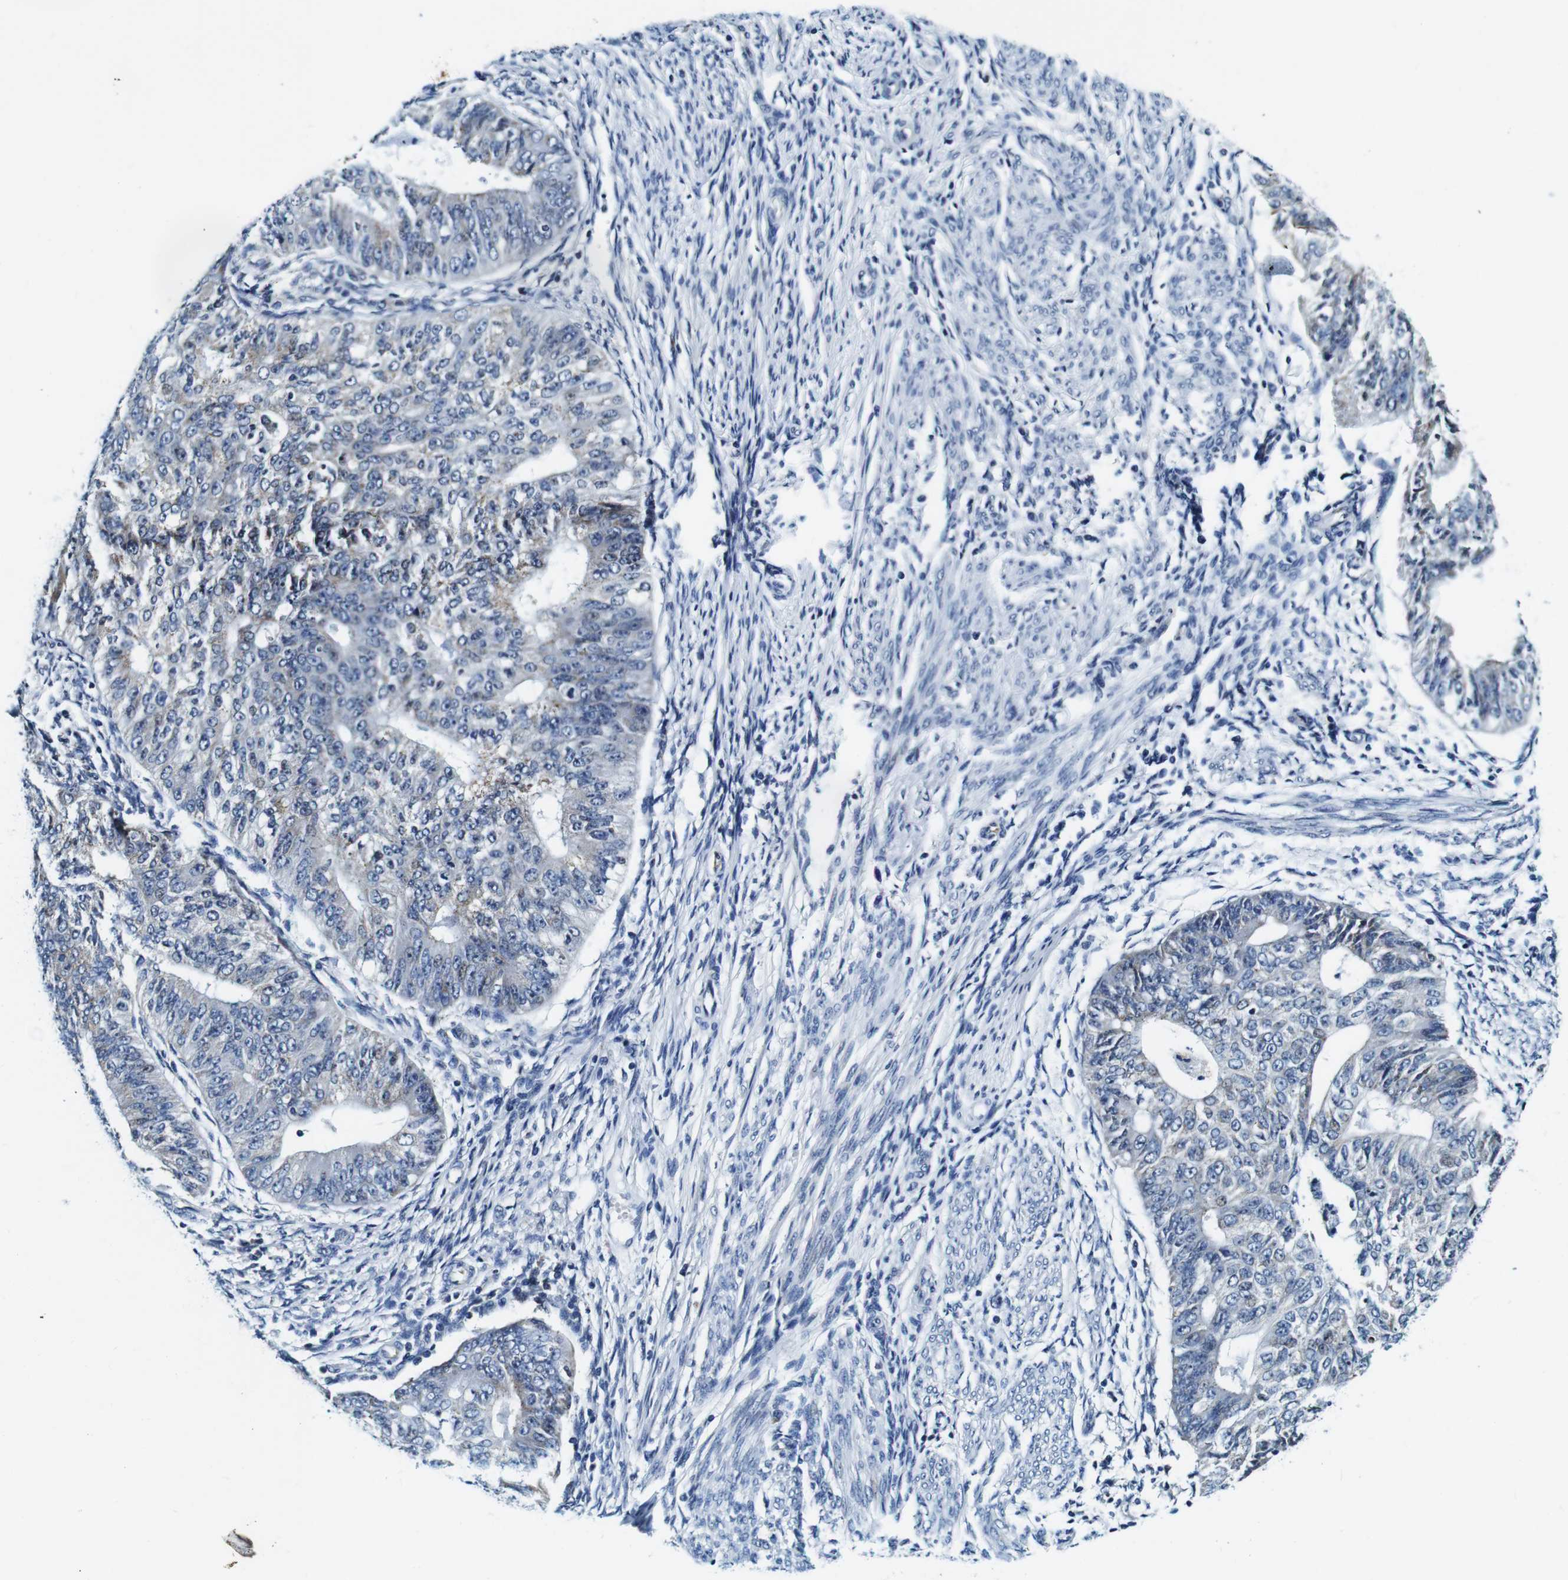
{"staining": {"intensity": "moderate", "quantity": "25%-75%", "location": "cytoplasmic/membranous"}, "tissue": "endometrial cancer", "cell_type": "Tumor cells", "image_type": "cancer", "snomed": [{"axis": "morphology", "description": "Adenocarcinoma, NOS"}, {"axis": "topography", "description": "Endometrium"}], "caption": "Protein staining by IHC displays moderate cytoplasmic/membranous positivity in approximately 25%-75% of tumor cells in endometrial cancer.", "gene": "FAR2", "patient": {"sex": "female", "age": 32}}